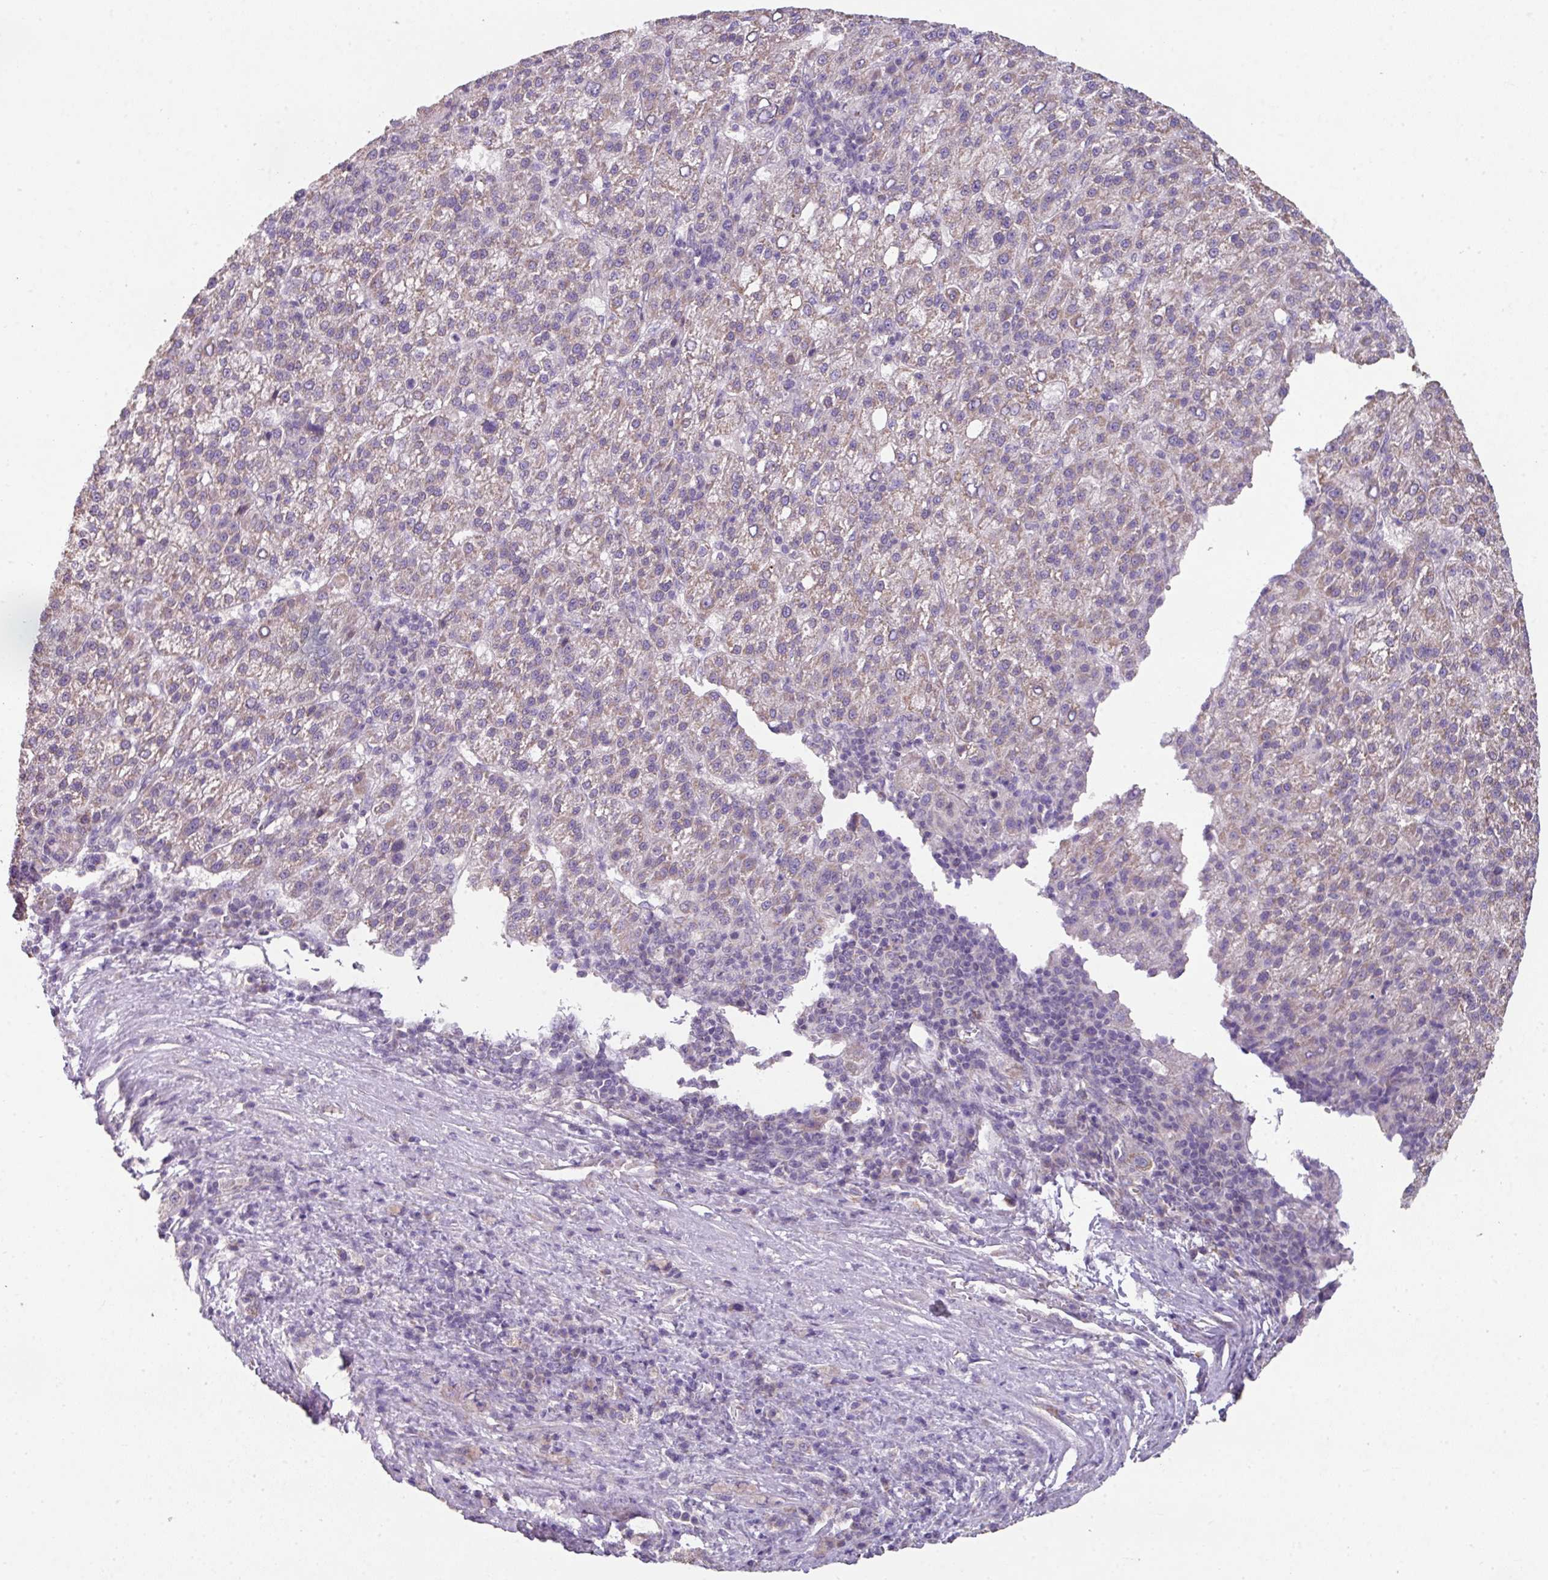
{"staining": {"intensity": "weak", "quantity": "25%-75%", "location": "cytoplasmic/membranous"}, "tissue": "liver cancer", "cell_type": "Tumor cells", "image_type": "cancer", "snomed": [{"axis": "morphology", "description": "Carcinoma, Hepatocellular, NOS"}, {"axis": "topography", "description": "Liver"}], "caption": "Immunohistochemical staining of liver cancer shows weak cytoplasmic/membranous protein positivity in approximately 25%-75% of tumor cells. (IHC, brightfield microscopy, high magnification).", "gene": "PALS2", "patient": {"sex": "female", "age": 58}}